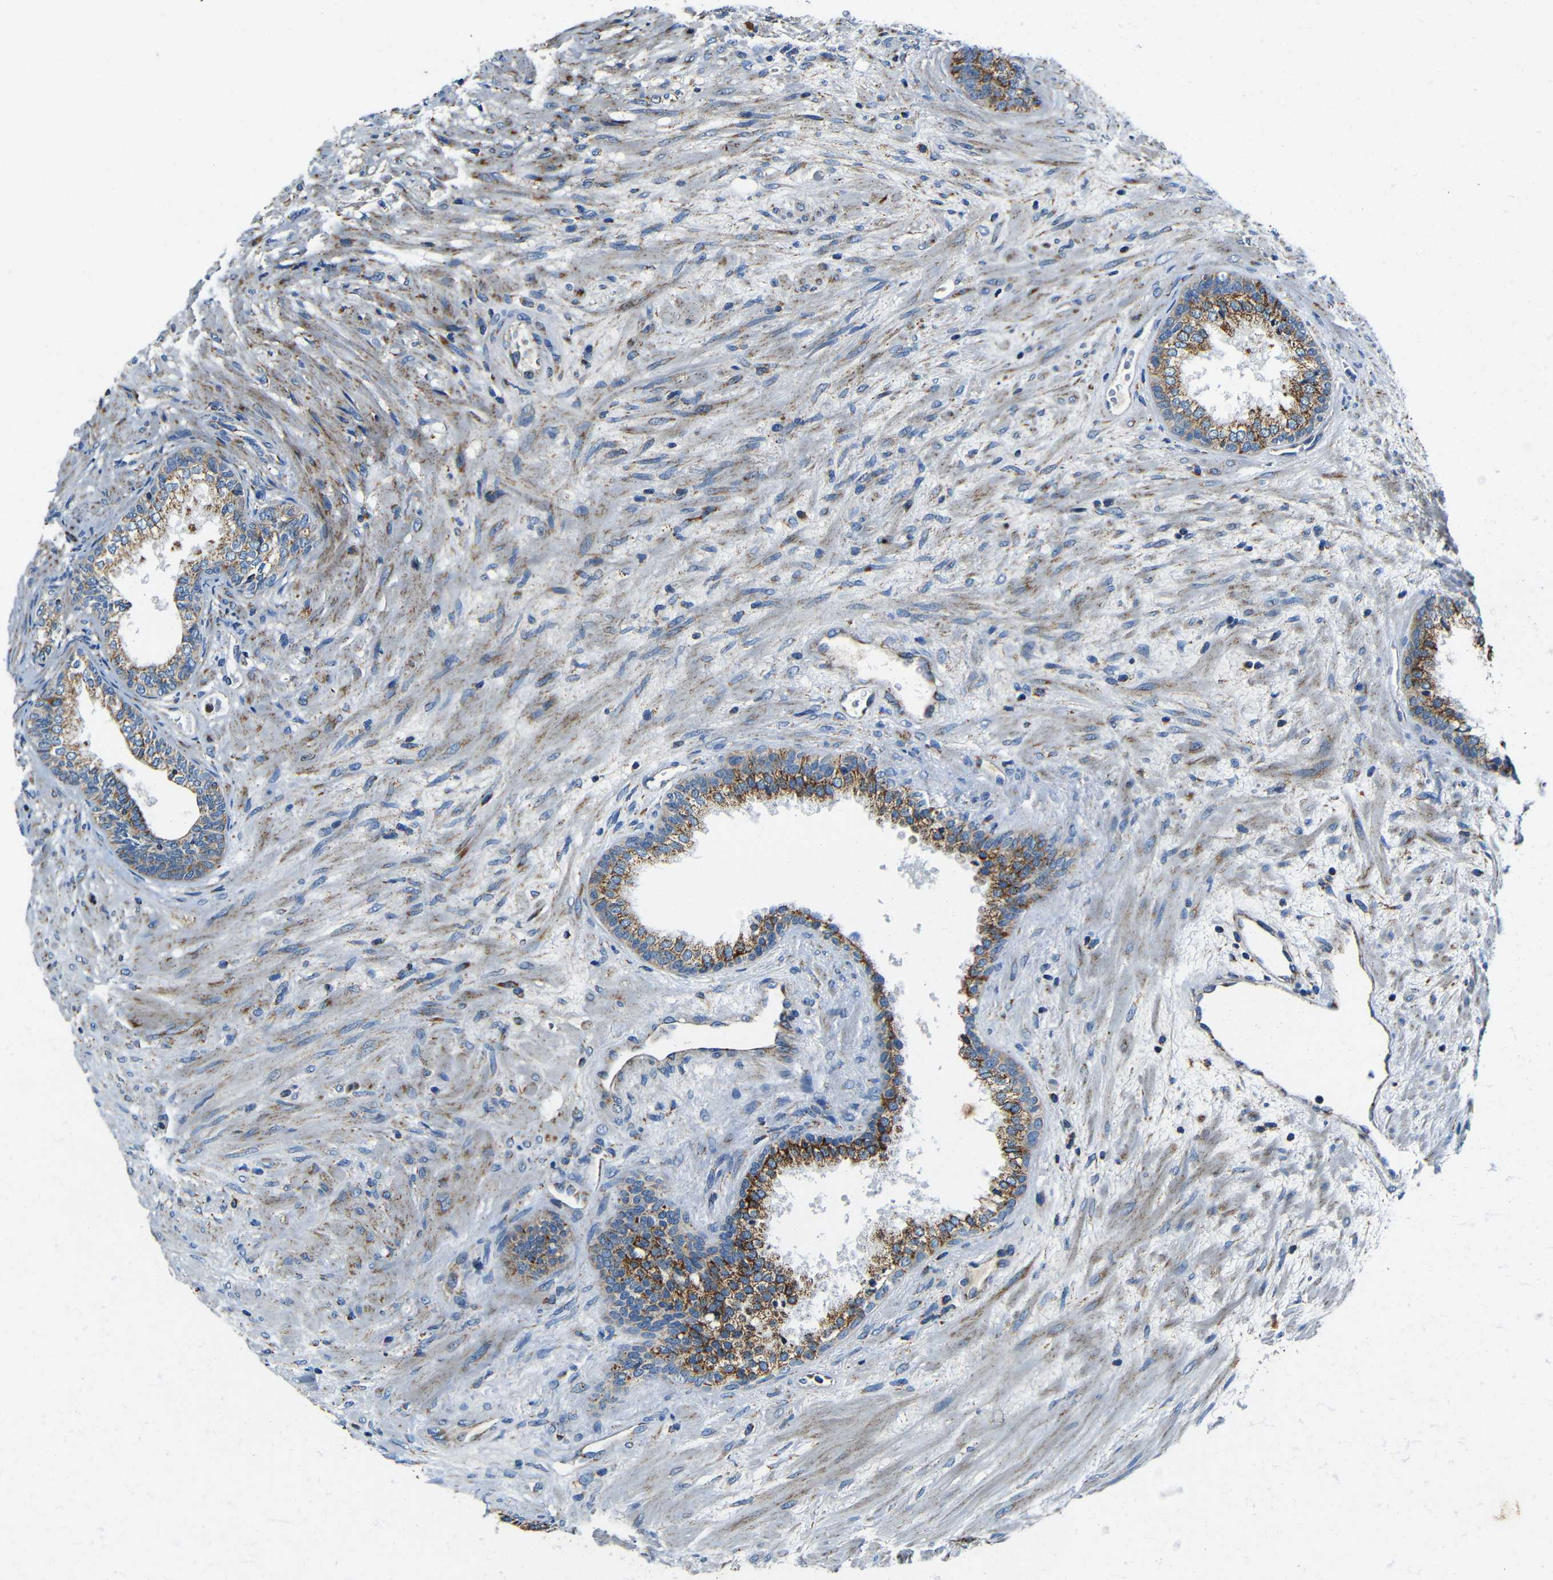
{"staining": {"intensity": "strong", "quantity": ">75%", "location": "cytoplasmic/membranous"}, "tissue": "prostate", "cell_type": "Glandular cells", "image_type": "normal", "snomed": [{"axis": "morphology", "description": "Normal tissue, NOS"}, {"axis": "topography", "description": "Prostate"}], "caption": "This micrograph reveals immunohistochemistry (IHC) staining of normal prostate, with high strong cytoplasmic/membranous positivity in about >75% of glandular cells.", "gene": "GALNT18", "patient": {"sex": "male", "age": 76}}